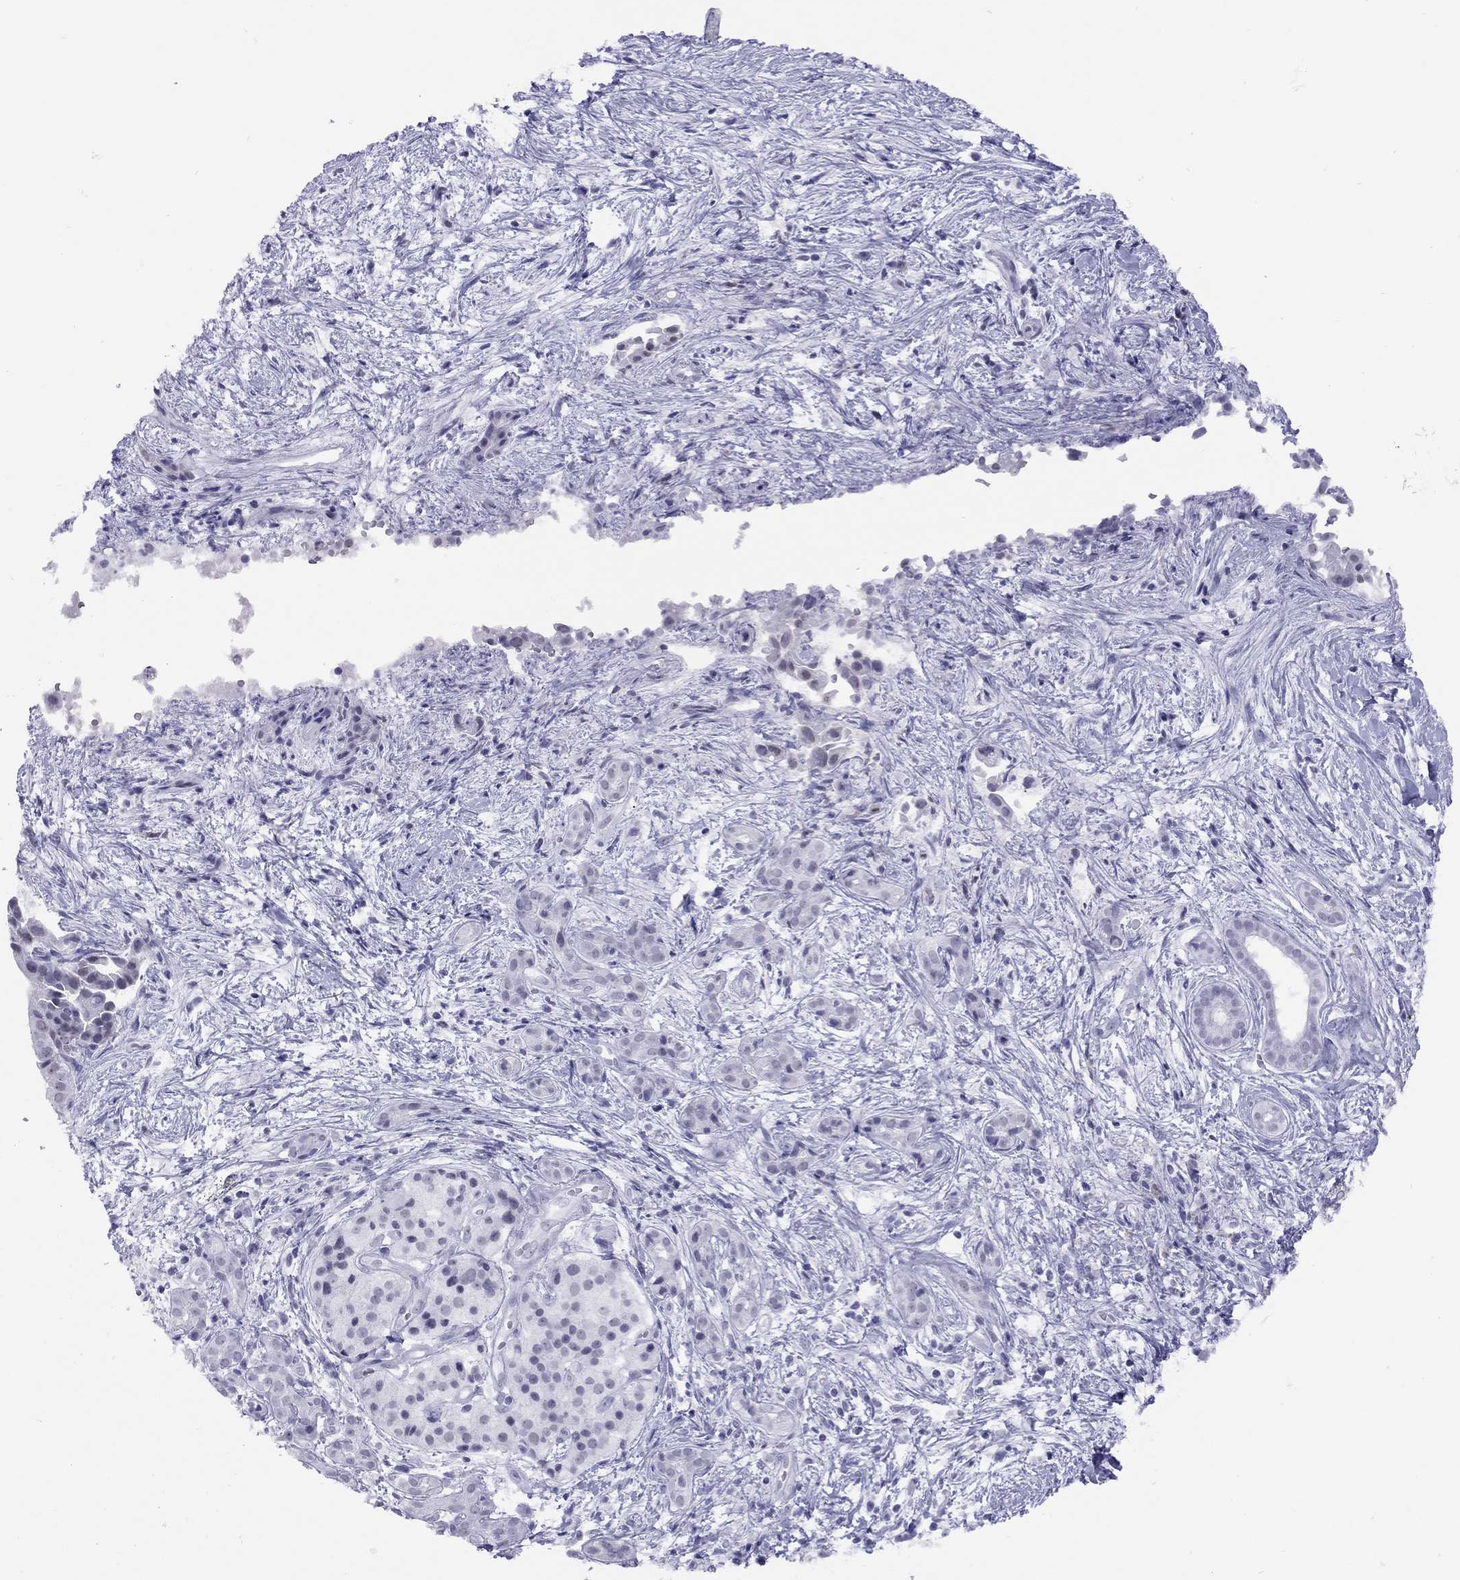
{"staining": {"intensity": "negative", "quantity": "none", "location": "none"}, "tissue": "pancreatic cancer", "cell_type": "Tumor cells", "image_type": "cancer", "snomed": [{"axis": "morphology", "description": "Adenocarcinoma, NOS"}, {"axis": "topography", "description": "Pancreas"}], "caption": "Immunohistochemical staining of pancreatic cancer (adenocarcinoma) reveals no significant expression in tumor cells. Brightfield microscopy of immunohistochemistry (IHC) stained with DAB (3,3'-diaminobenzidine) (brown) and hematoxylin (blue), captured at high magnification.", "gene": "LYAR", "patient": {"sex": "male", "age": 61}}